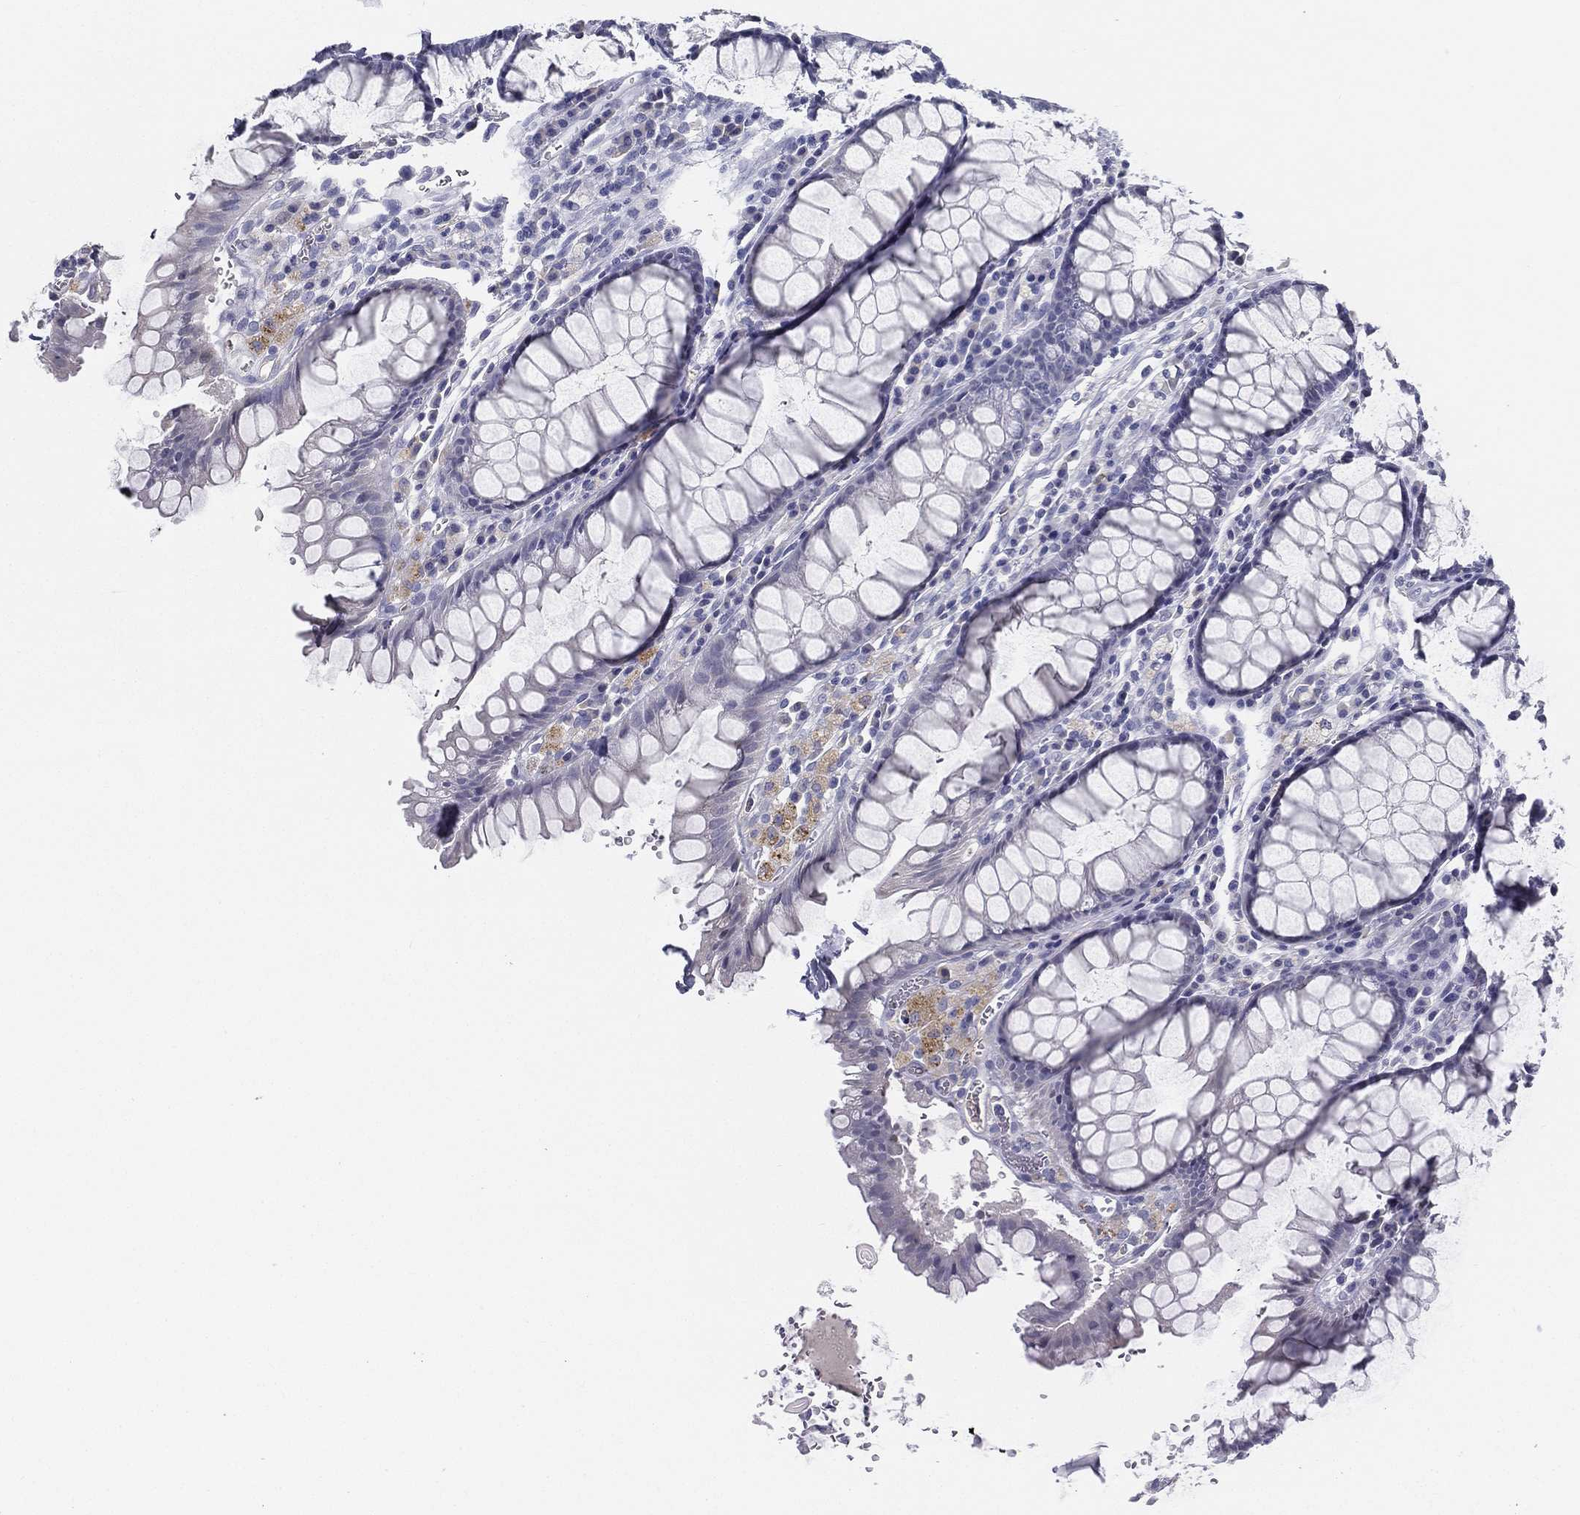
{"staining": {"intensity": "negative", "quantity": "none", "location": "none"}, "tissue": "rectum", "cell_type": "Glandular cells", "image_type": "normal", "snomed": [{"axis": "morphology", "description": "Normal tissue, NOS"}, {"axis": "topography", "description": "Rectum"}], "caption": "This is a micrograph of IHC staining of normal rectum, which shows no expression in glandular cells. The staining is performed using DAB brown chromogen with nuclei counter-stained in using hematoxylin.", "gene": "STS", "patient": {"sex": "female", "age": 68}}